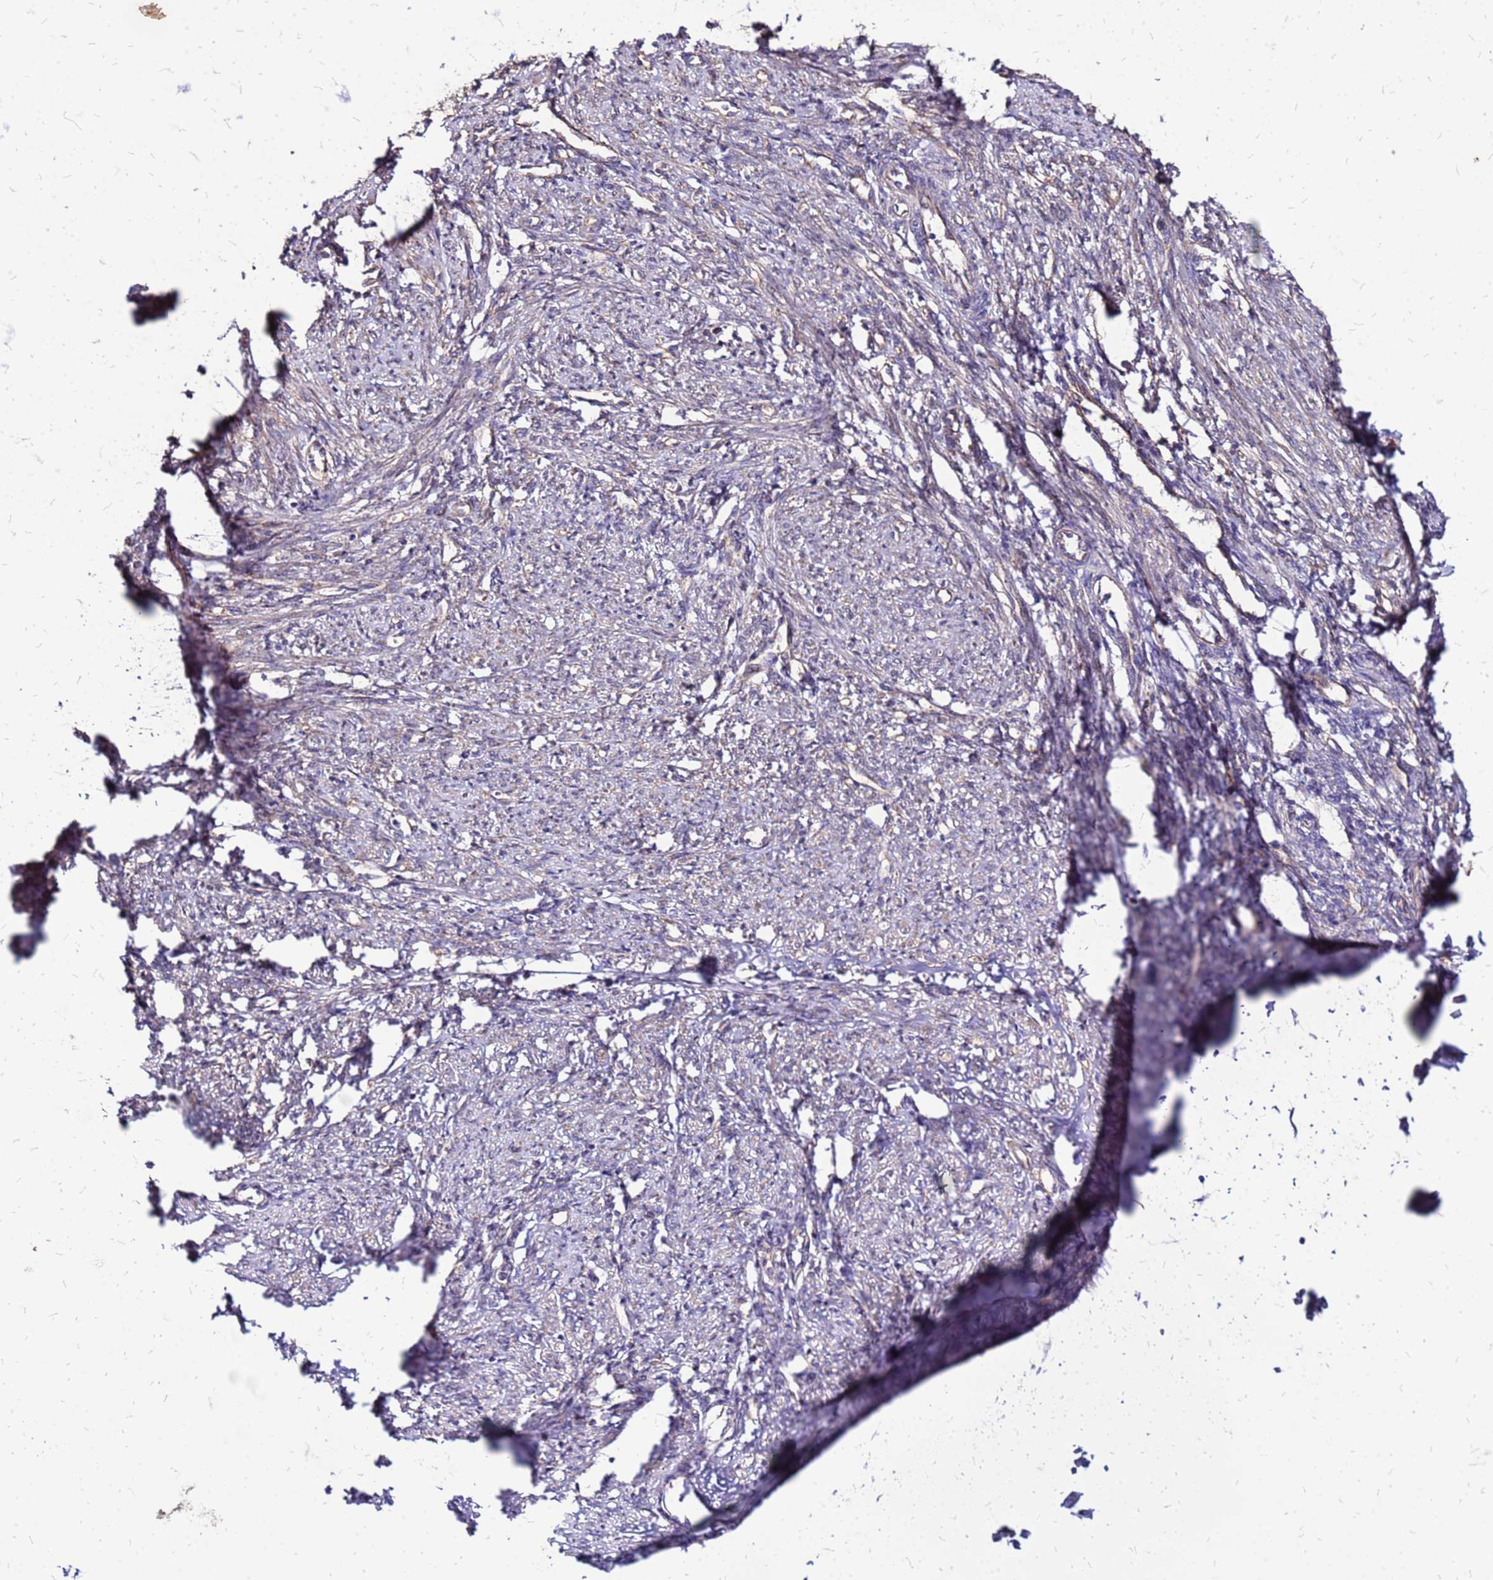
{"staining": {"intensity": "weak", "quantity": "25%-75%", "location": "cytoplasmic/membranous"}, "tissue": "smooth muscle", "cell_type": "Smooth muscle cells", "image_type": "normal", "snomed": [{"axis": "morphology", "description": "Normal tissue, NOS"}, {"axis": "topography", "description": "Smooth muscle"}, {"axis": "topography", "description": "Uterus"}], "caption": "Weak cytoplasmic/membranous positivity for a protein is seen in approximately 25%-75% of smooth muscle cells of benign smooth muscle using immunohistochemistry (IHC).", "gene": "VMO1", "patient": {"sex": "female", "age": 59}}